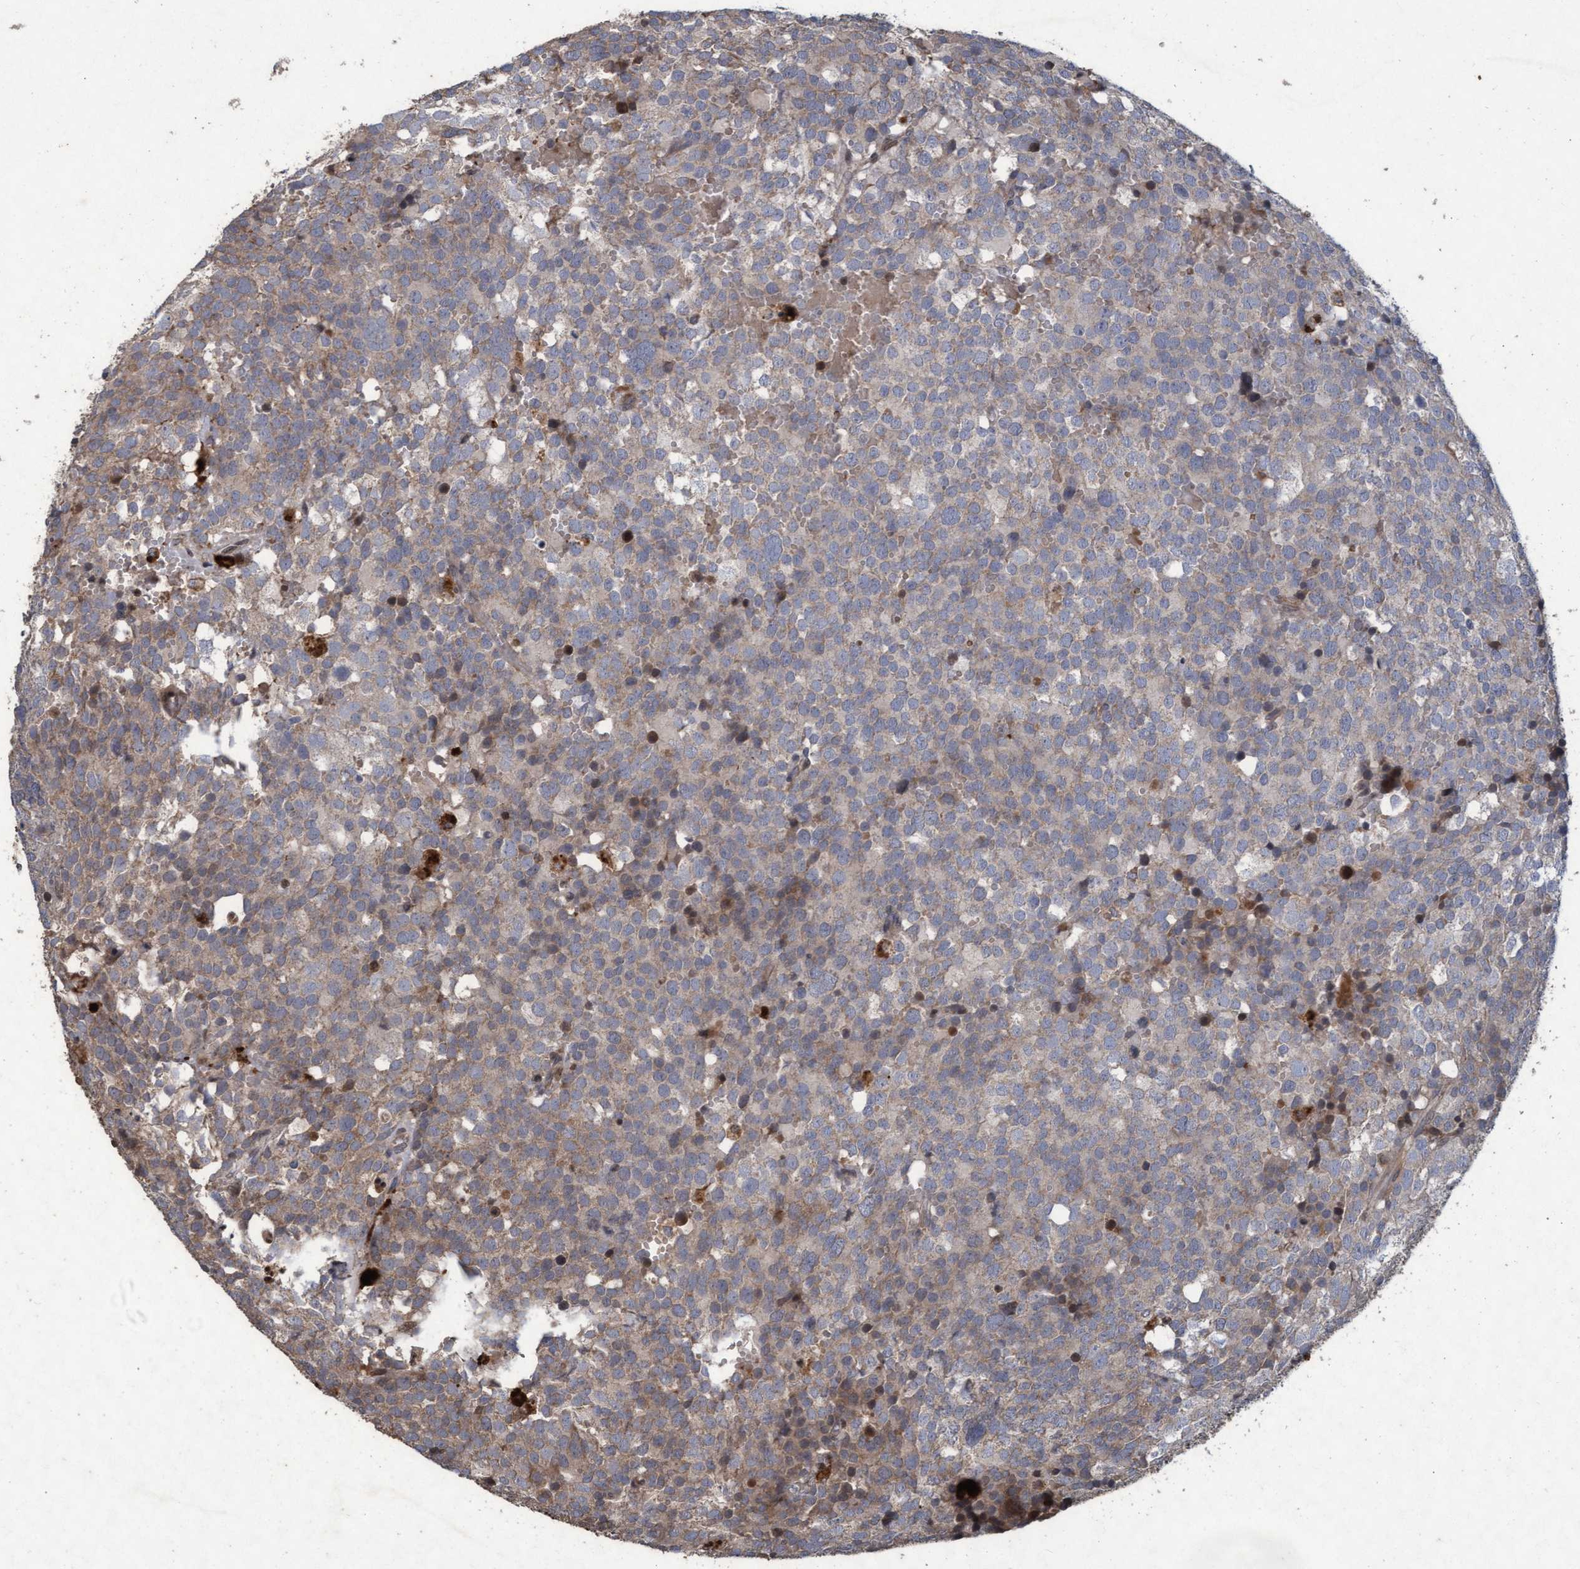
{"staining": {"intensity": "moderate", "quantity": "25%-75%", "location": "cytoplasmic/membranous"}, "tissue": "testis cancer", "cell_type": "Tumor cells", "image_type": "cancer", "snomed": [{"axis": "morphology", "description": "Seminoma, NOS"}, {"axis": "topography", "description": "Testis"}], "caption": "High-magnification brightfield microscopy of testis seminoma stained with DAB (brown) and counterstained with hematoxylin (blue). tumor cells exhibit moderate cytoplasmic/membranous staining is present in about25%-75% of cells.", "gene": "KCNC2", "patient": {"sex": "male", "age": 71}}